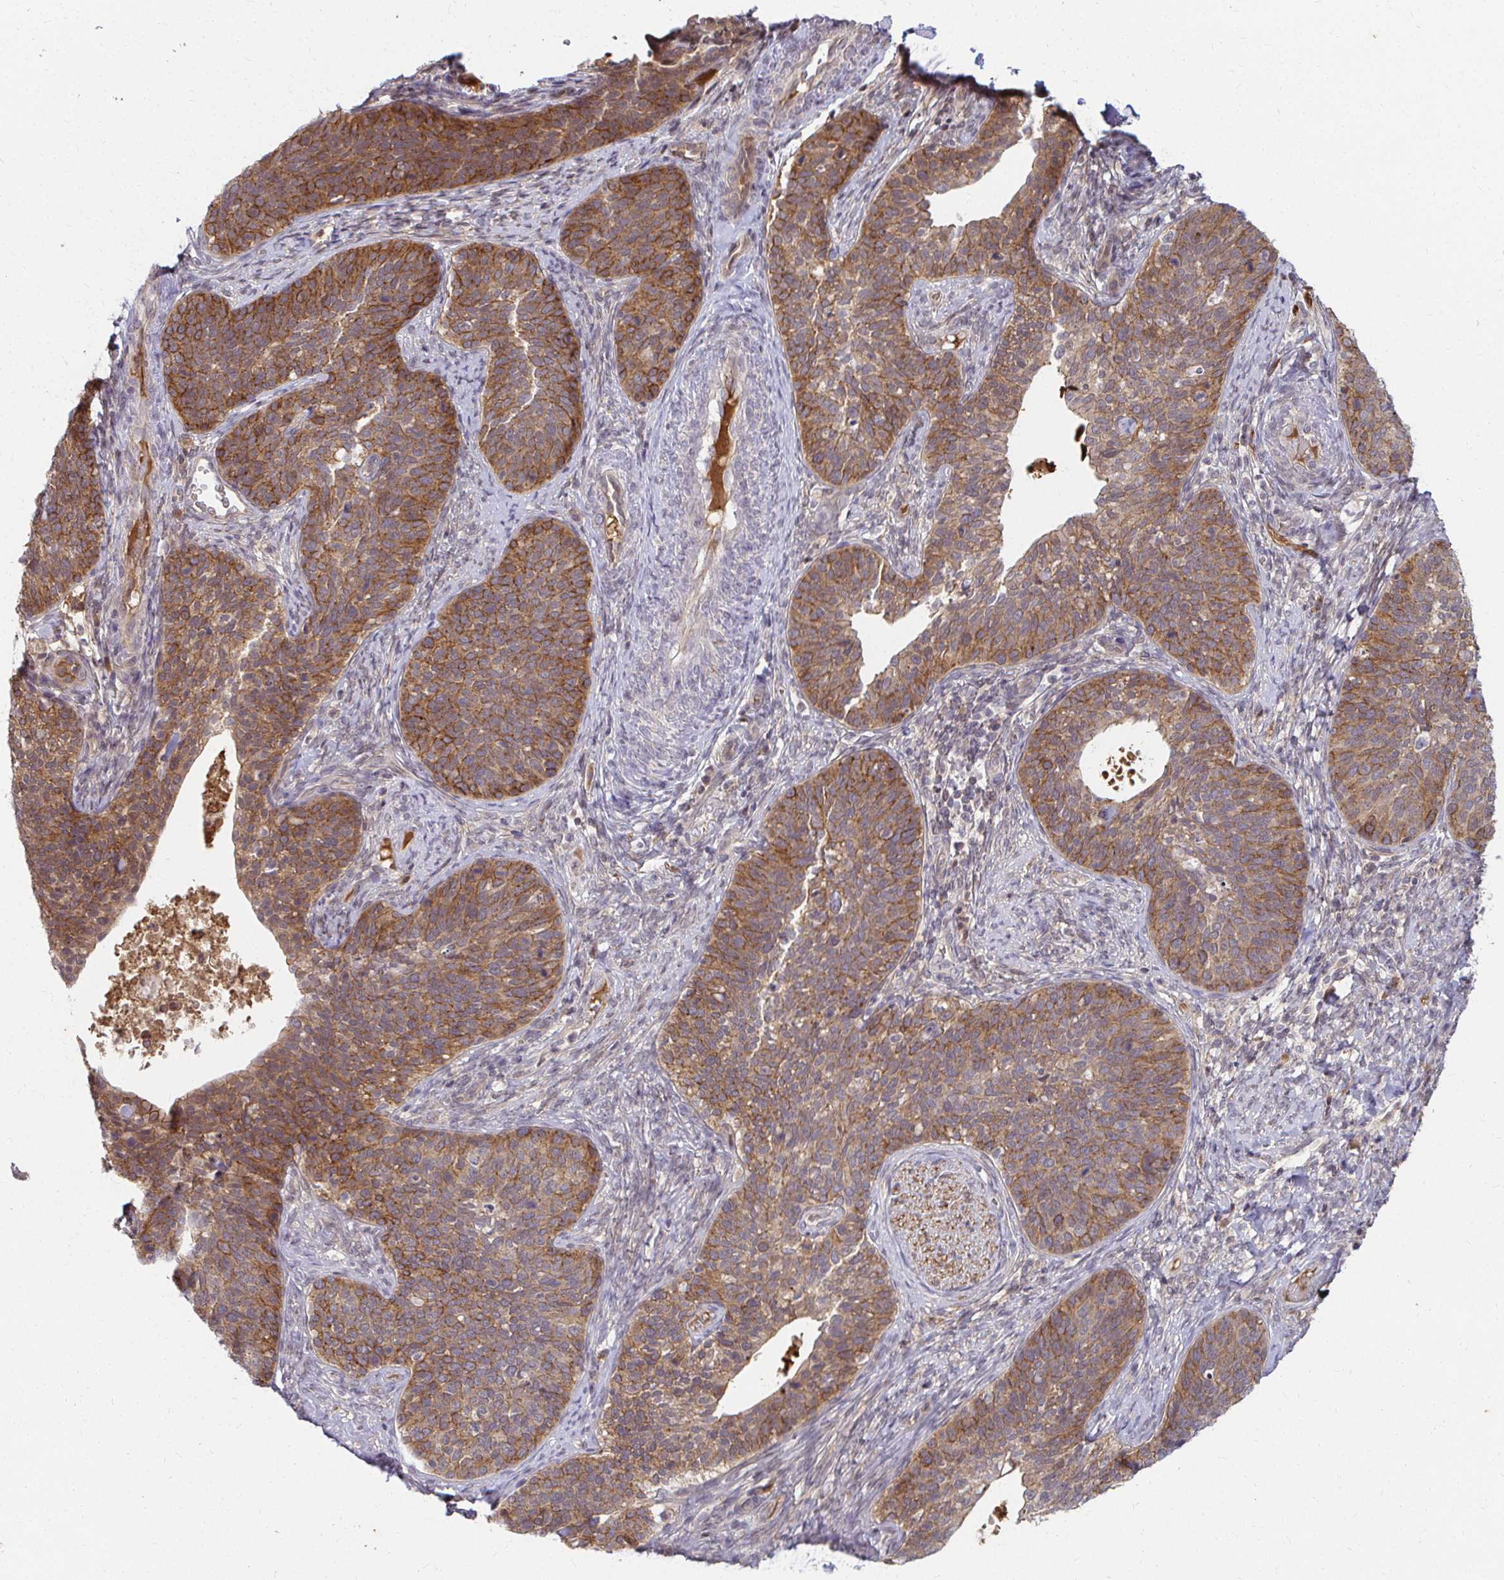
{"staining": {"intensity": "moderate", "quantity": ">75%", "location": "cytoplasmic/membranous"}, "tissue": "cervical cancer", "cell_type": "Tumor cells", "image_type": "cancer", "snomed": [{"axis": "morphology", "description": "Squamous cell carcinoma, NOS"}, {"axis": "topography", "description": "Cervix"}], "caption": "Cervical cancer stained with IHC displays moderate cytoplasmic/membranous expression in approximately >75% of tumor cells. The staining is performed using DAB brown chromogen to label protein expression. The nuclei are counter-stained blue using hematoxylin.", "gene": "ANK3", "patient": {"sex": "female", "age": 69}}